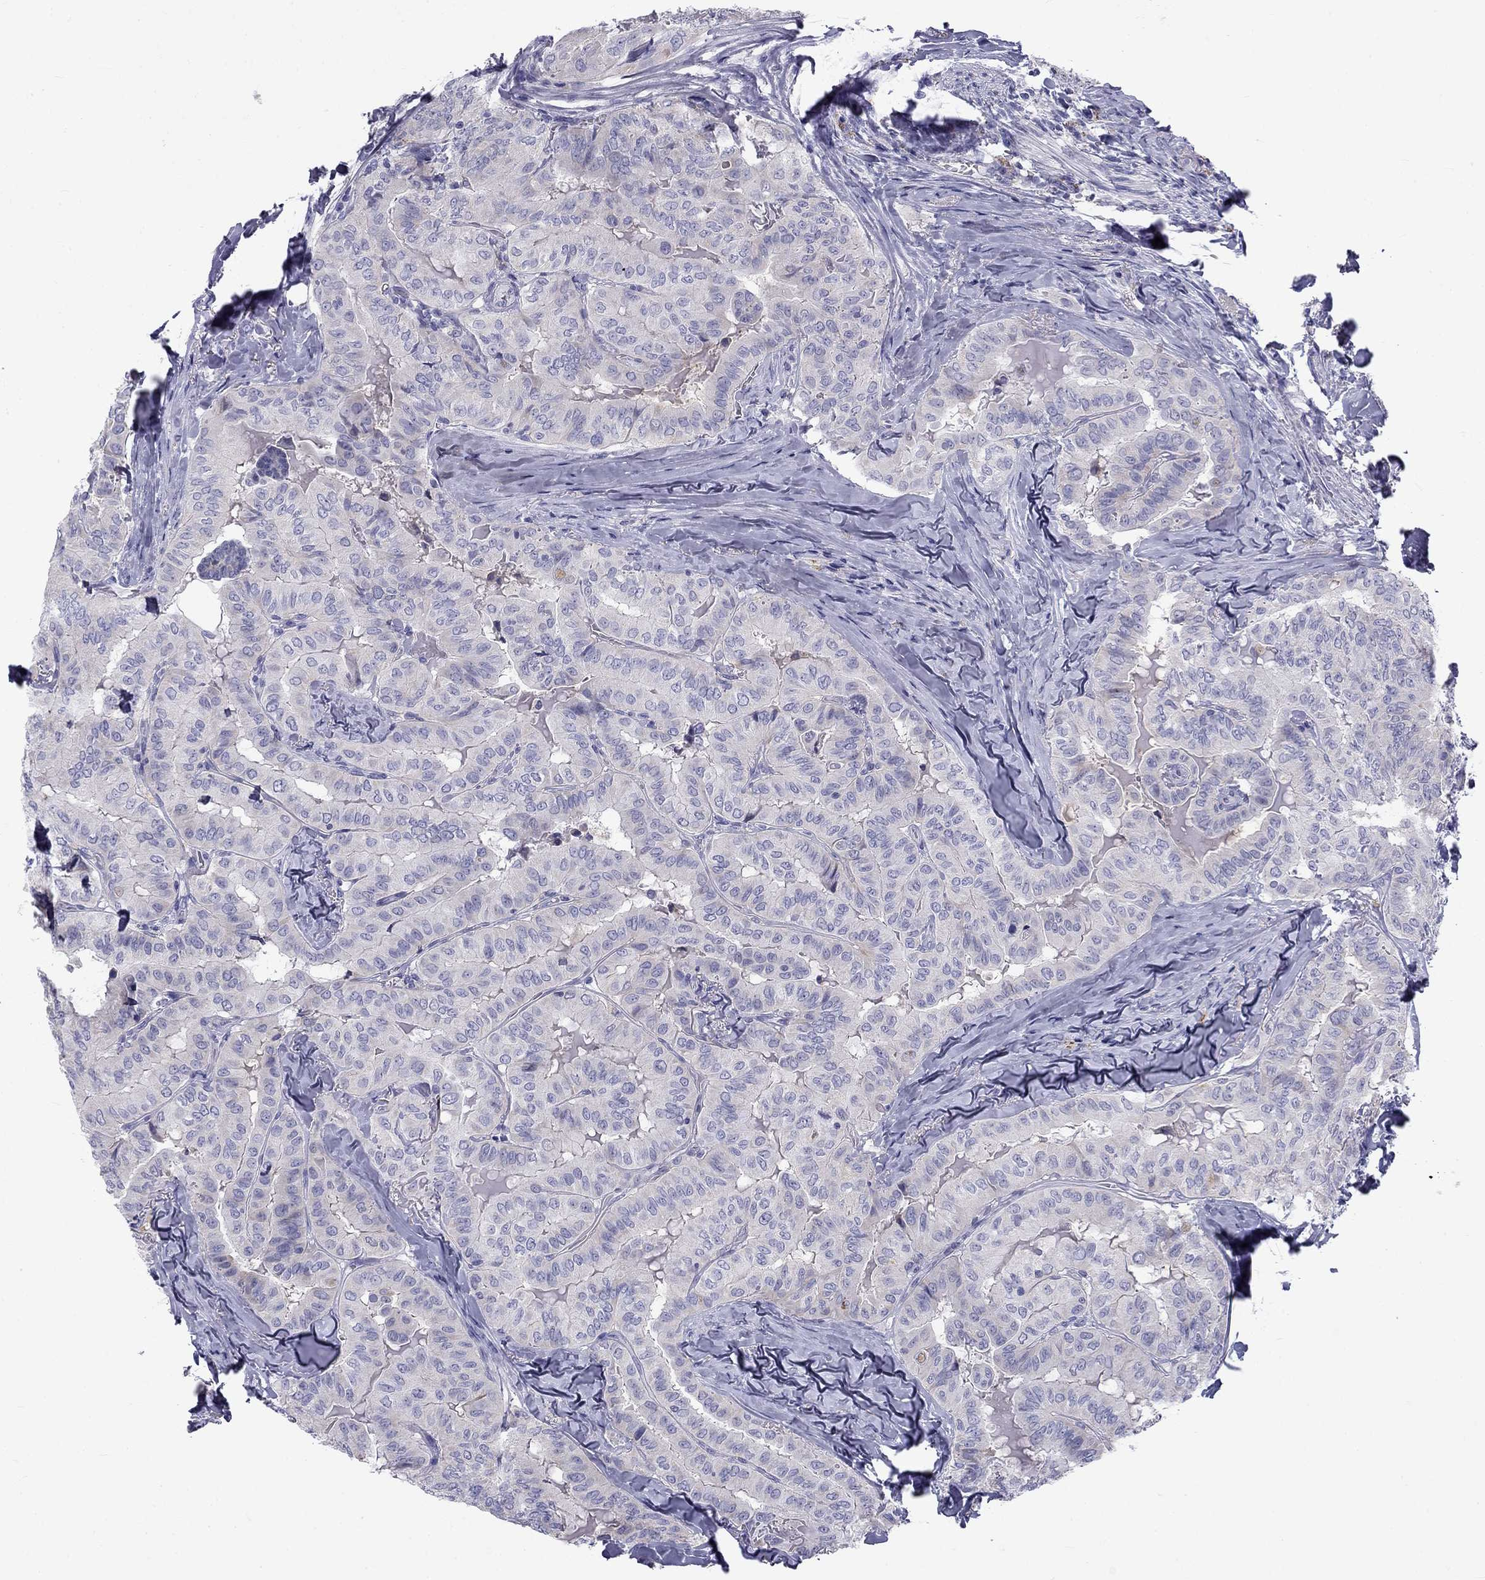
{"staining": {"intensity": "negative", "quantity": "none", "location": "none"}, "tissue": "thyroid cancer", "cell_type": "Tumor cells", "image_type": "cancer", "snomed": [{"axis": "morphology", "description": "Papillary adenocarcinoma, NOS"}, {"axis": "topography", "description": "Thyroid gland"}], "caption": "An immunohistochemistry (IHC) histopathology image of thyroid papillary adenocarcinoma is shown. There is no staining in tumor cells of thyroid papillary adenocarcinoma.", "gene": "CLPSL2", "patient": {"sex": "female", "age": 68}}